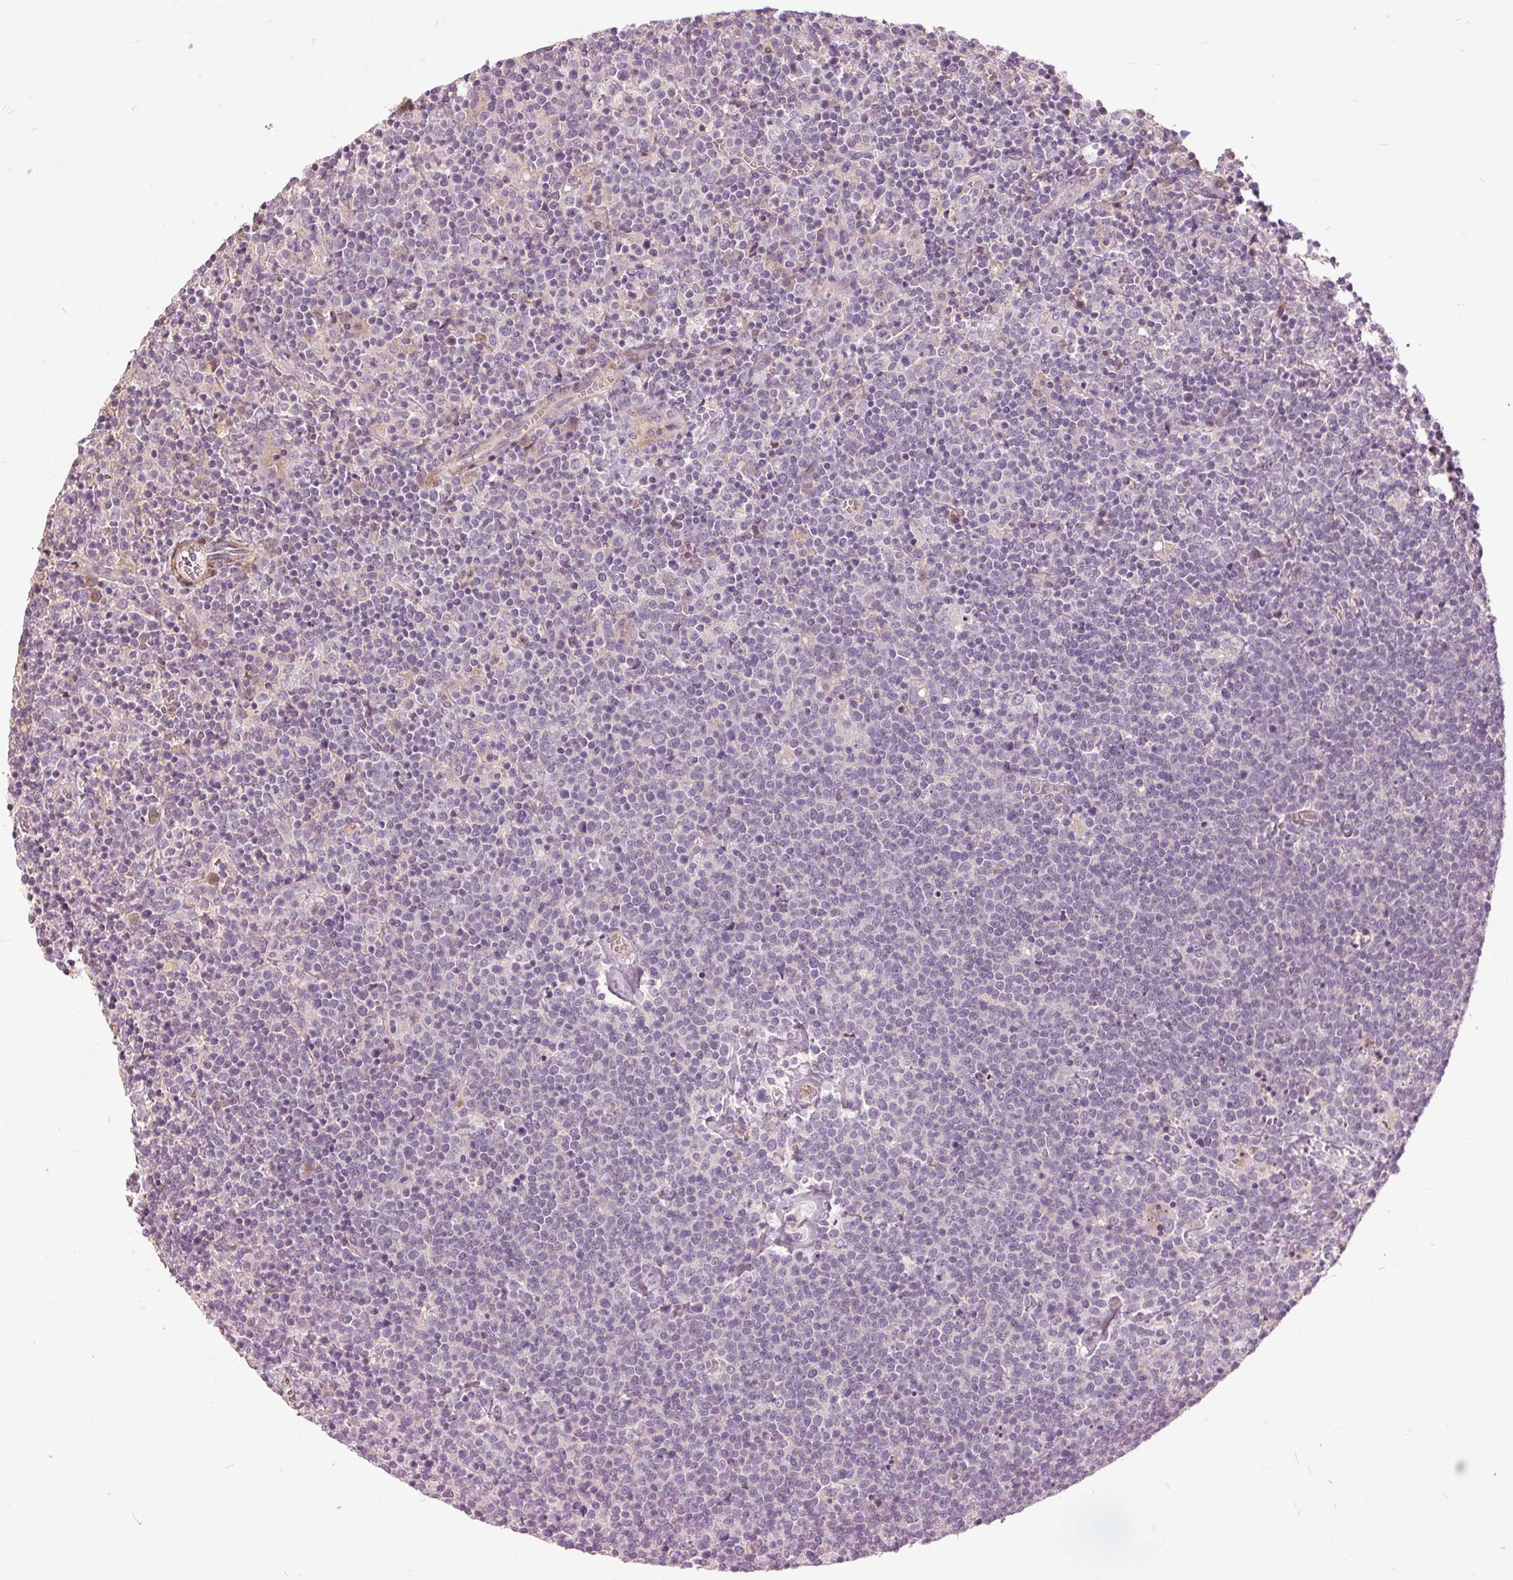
{"staining": {"intensity": "negative", "quantity": "none", "location": "none"}, "tissue": "lymphoma", "cell_type": "Tumor cells", "image_type": "cancer", "snomed": [{"axis": "morphology", "description": "Malignant lymphoma, non-Hodgkin's type, High grade"}, {"axis": "topography", "description": "Lymph node"}], "caption": "DAB immunohistochemical staining of lymphoma exhibits no significant staining in tumor cells. Brightfield microscopy of immunohistochemistry (IHC) stained with DAB (3,3'-diaminobenzidine) (brown) and hematoxylin (blue), captured at high magnification.", "gene": "PDGFD", "patient": {"sex": "male", "age": 61}}